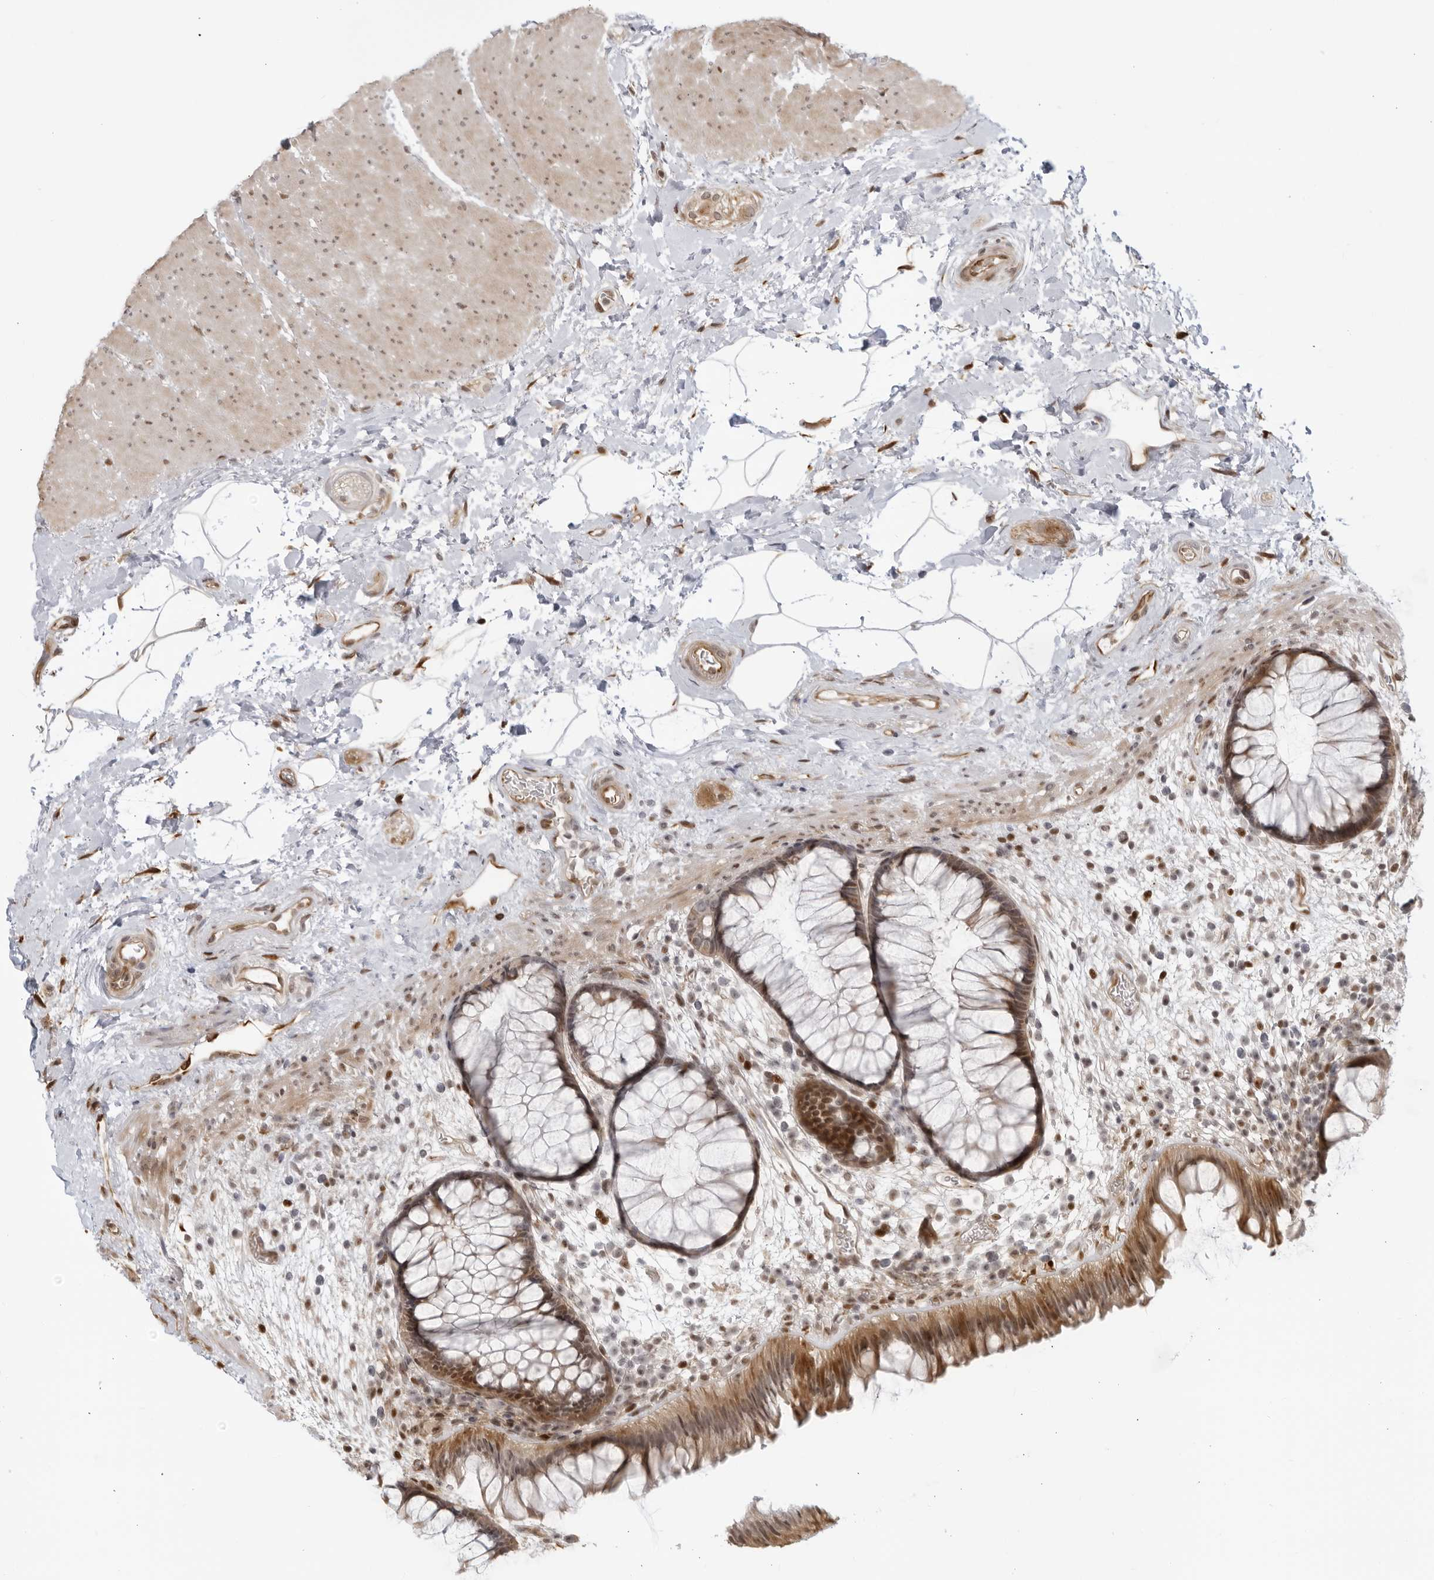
{"staining": {"intensity": "moderate", "quantity": "25%-75%", "location": "cytoplasmic/membranous,nuclear"}, "tissue": "rectum", "cell_type": "Glandular cells", "image_type": "normal", "snomed": [{"axis": "morphology", "description": "Normal tissue, NOS"}, {"axis": "topography", "description": "Rectum"}], "caption": "DAB immunohistochemical staining of unremarkable rectum reveals moderate cytoplasmic/membranous,nuclear protein positivity in about 25%-75% of glandular cells. The staining was performed using DAB, with brown indicating positive protein expression. Nuclei are stained blue with hematoxylin.", "gene": "TCF21", "patient": {"sex": "male", "age": 51}}